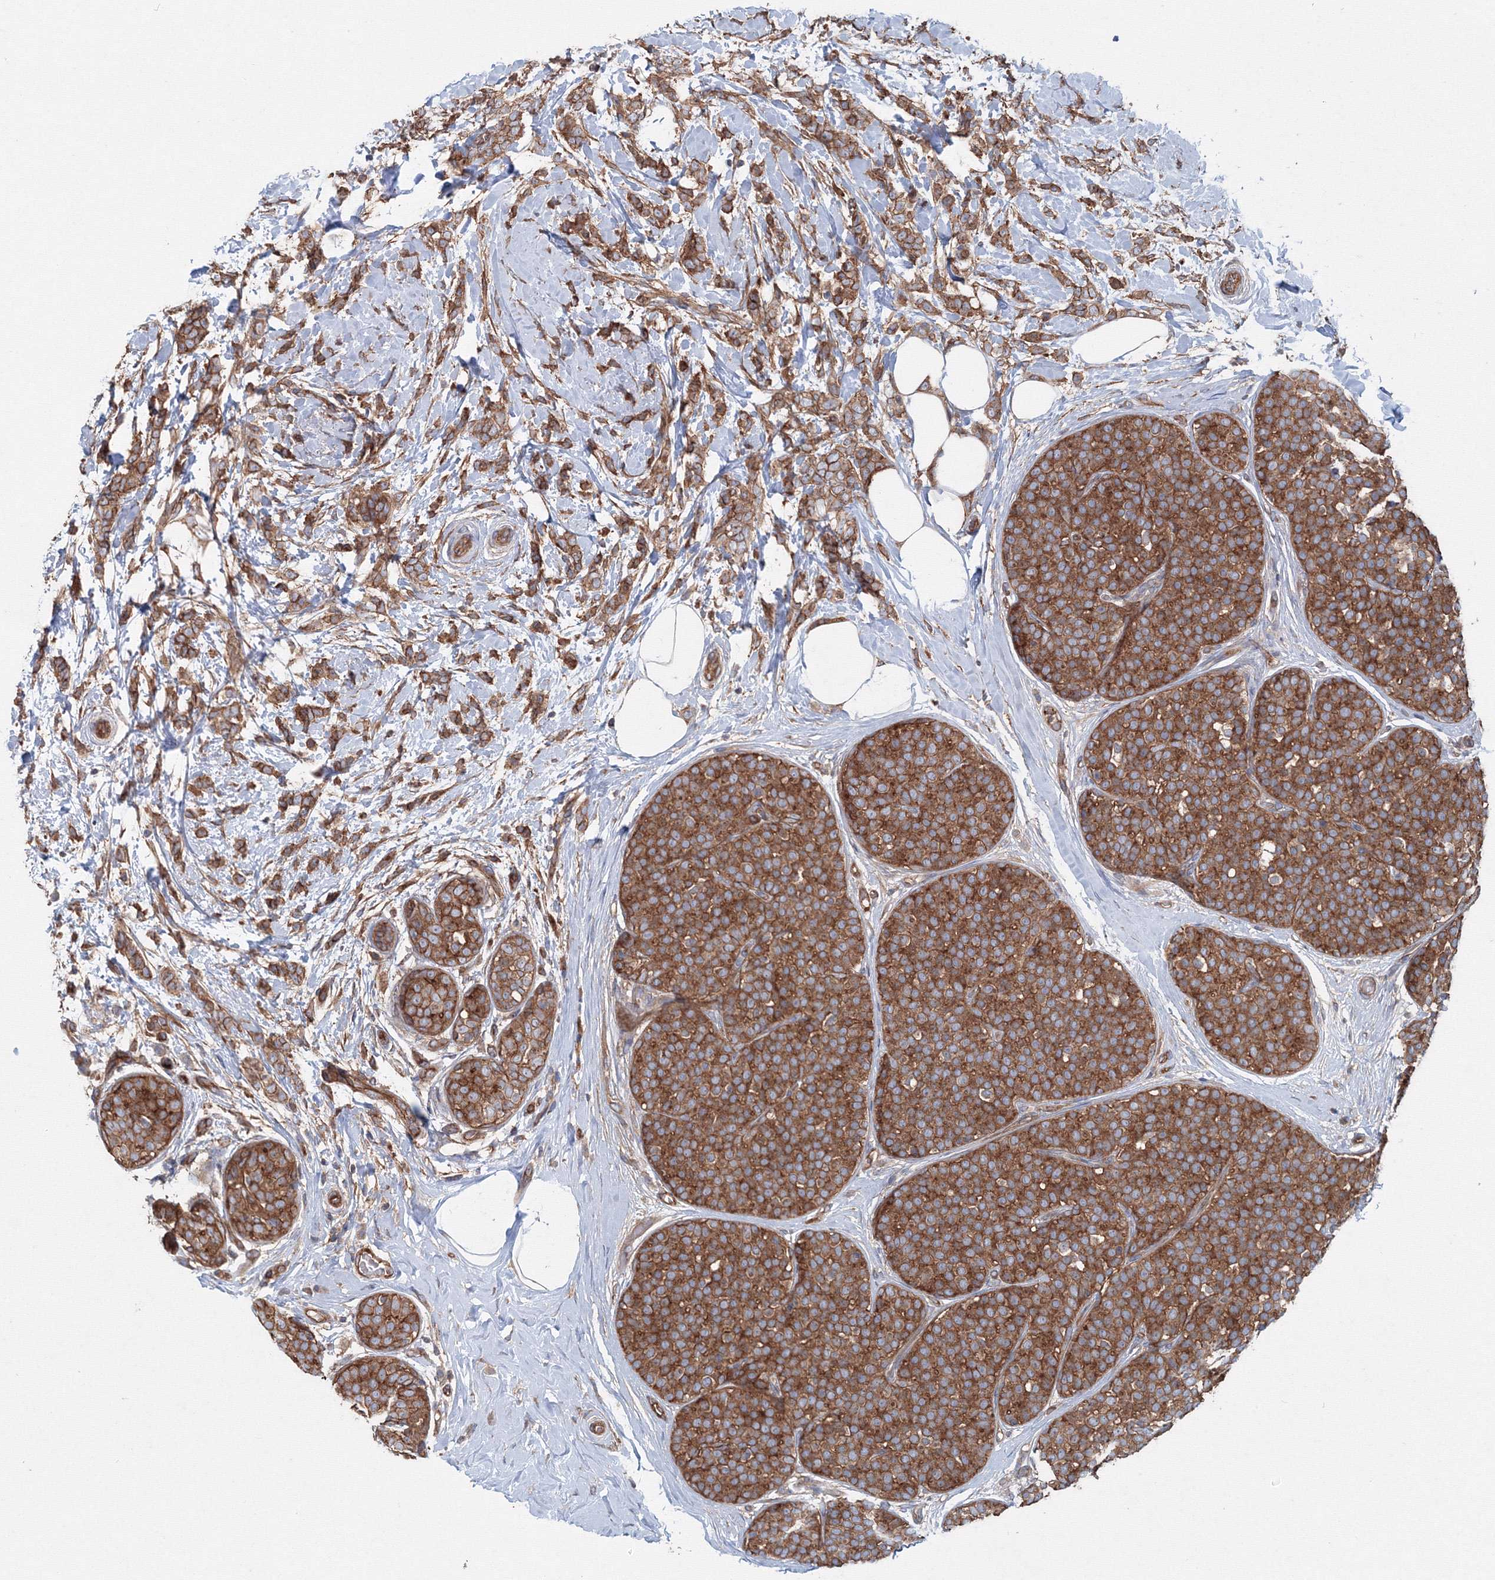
{"staining": {"intensity": "moderate", "quantity": ">75%", "location": "cytoplasmic/membranous"}, "tissue": "breast cancer", "cell_type": "Tumor cells", "image_type": "cancer", "snomed": [{"axis": "morphology", "description": "Lobular carcinoma, in situ"}, {"axis": "morphology", "description": "Lobular carcinoma"}, {"axis": "topography", "description": "Breast"}], "caption": "Brown immunohistochemical staining in breast lobular carcinoma reveals moderate cytoplasmic/membranous positivity in about >75% of tumor cells.", "gene": "EXOC1", "patient": {"sex": "female", "age": 41}}